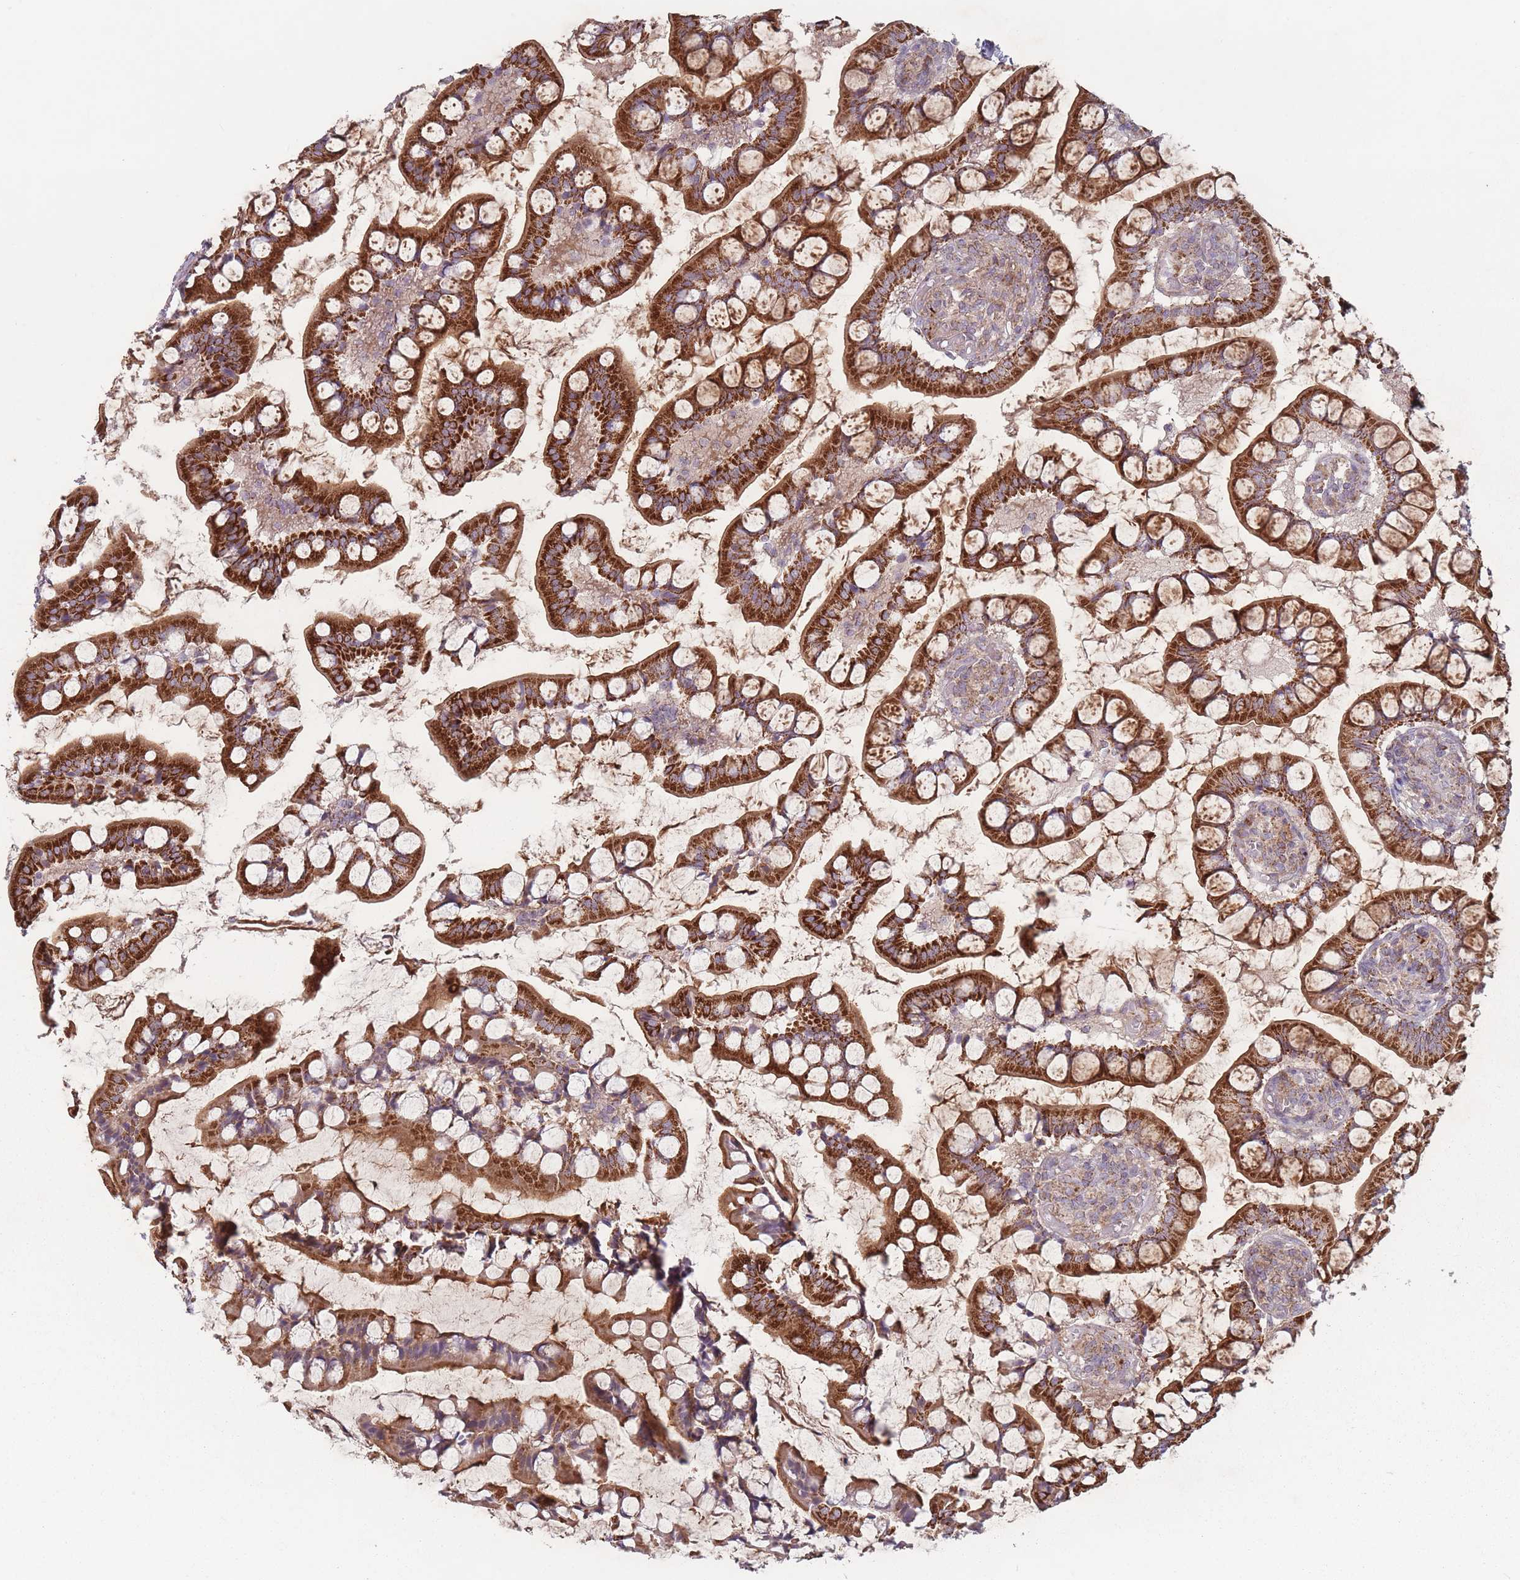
{"staining": {"intensity": "strong", "quantity": ">75%", "location": "cytoplasmic/membranous"}, "tissue": "small intestine", "cell_type": "Glandular cells", "image_type": "normal", "snomed": [{"axis": "morphology", "description": "Normal tissue, NOS"}, {"axis": "topography", "description": "Small intestine"}], "caption": "Unremarkable small intestine reveals strong cytoplasmic/membranous positivity in approximately >75% of glandular cells, visualized by immunohistochemistry. (Stains: DAB (3,3'-diaminobenzidine) in brown, nuclei in blue, Microscopy: brightfield microscopy at high magnification).", "gene": "OR10Q1", "patient": {"sex": "male", "age": 52}}